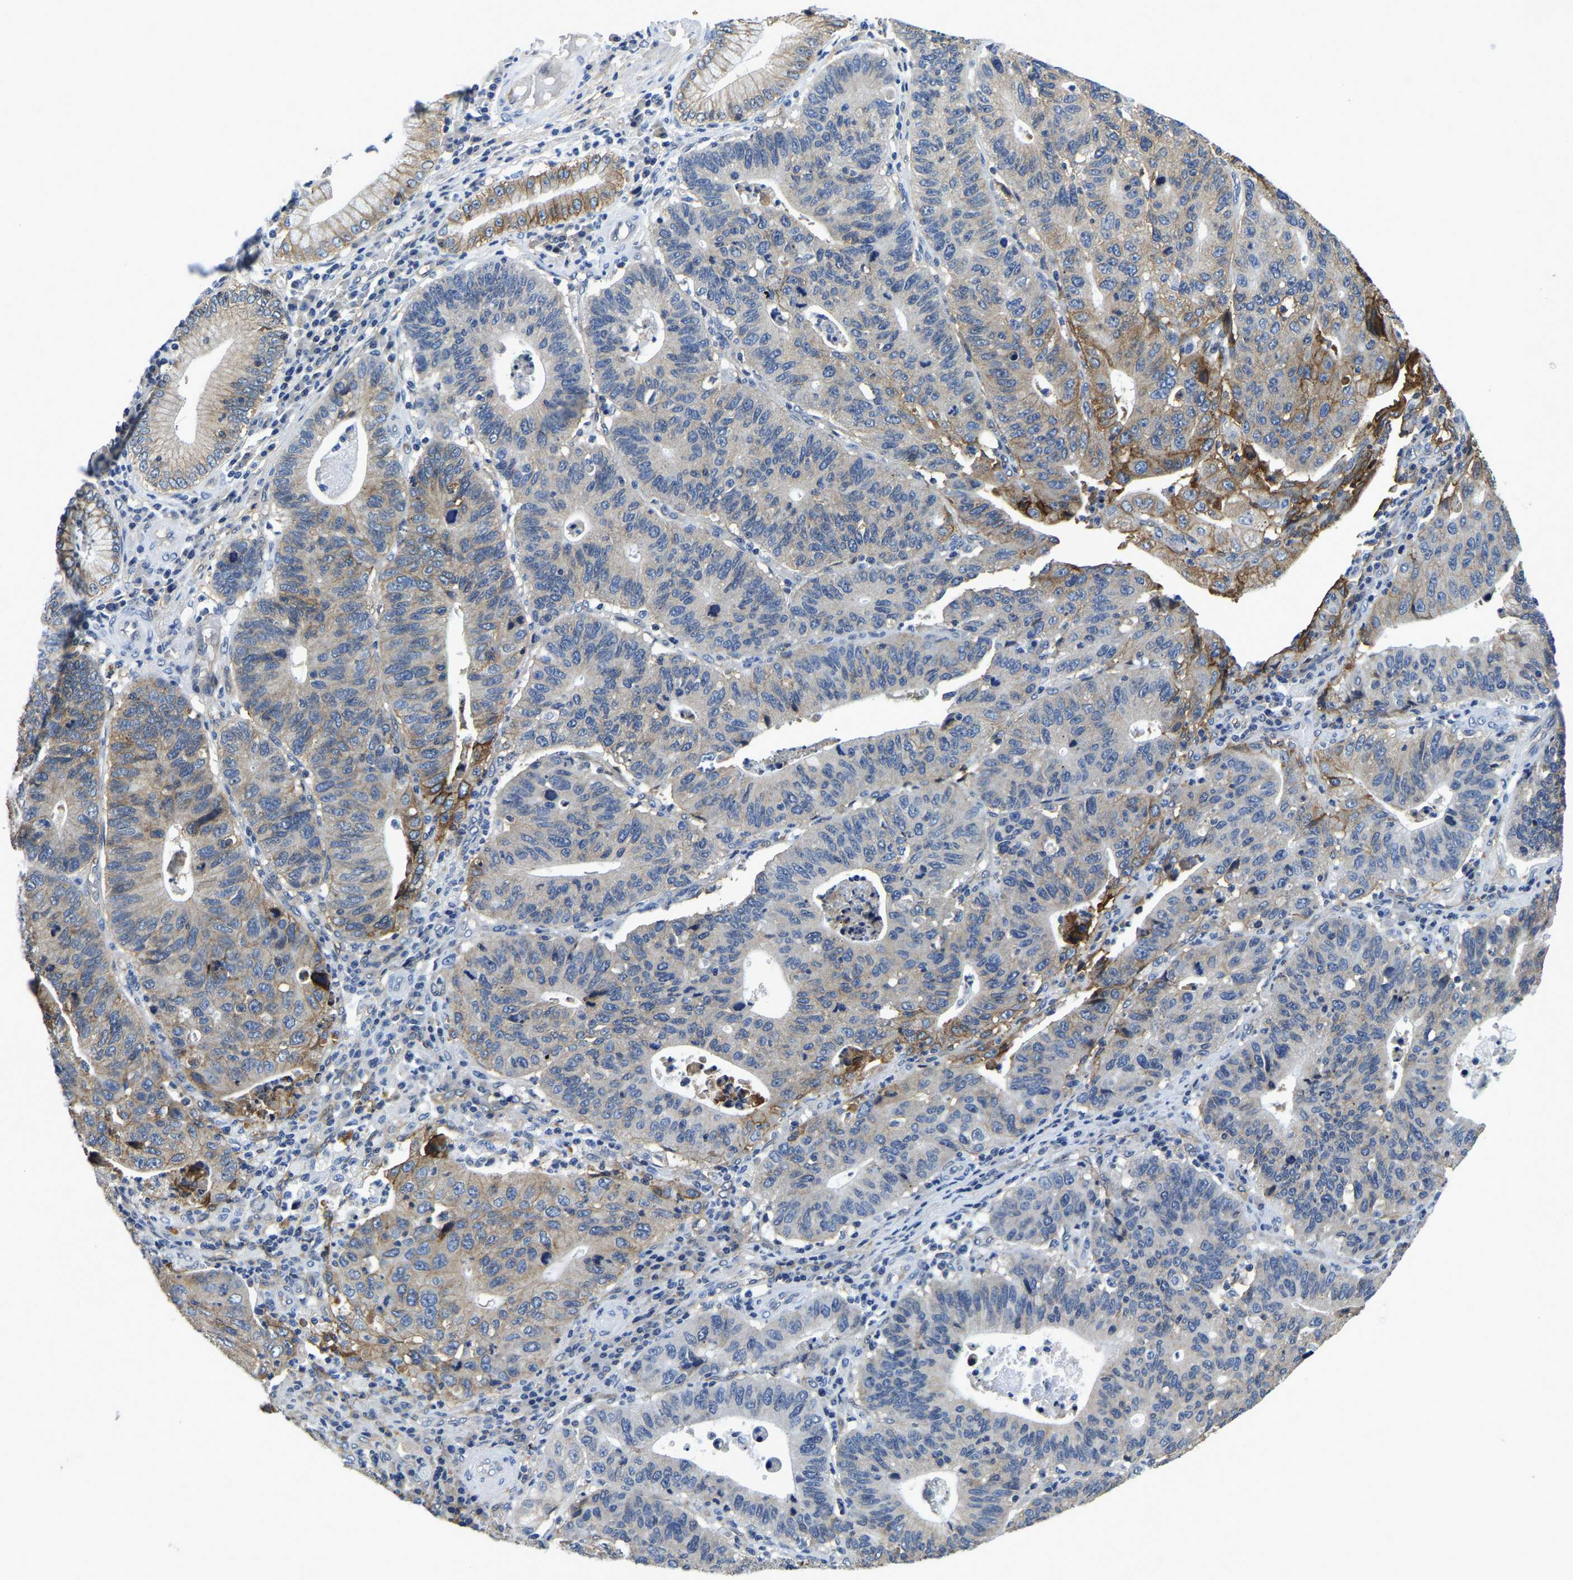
{"staining": {"intensity": "moderate", "quantity": "<25%", "location": "cytoplasmic/membranous"}, "tissue": "stomach cancer", "cell_type": "Tumor cells", "image_type": "cancer", "snomed": [{"axis": "morphology", "description": "Adenocarcinoma, NOS"}, {"axis": "topography", "description": "Stomach"}], "caption": "Tumor cells demonstrate low levels of moderate cytoplasmic/membranous staining in about <25% of cells in human stomach adenocarcinoma.", "gene": "ITGA2", "patient": {"sex": "male", "age": 59}}